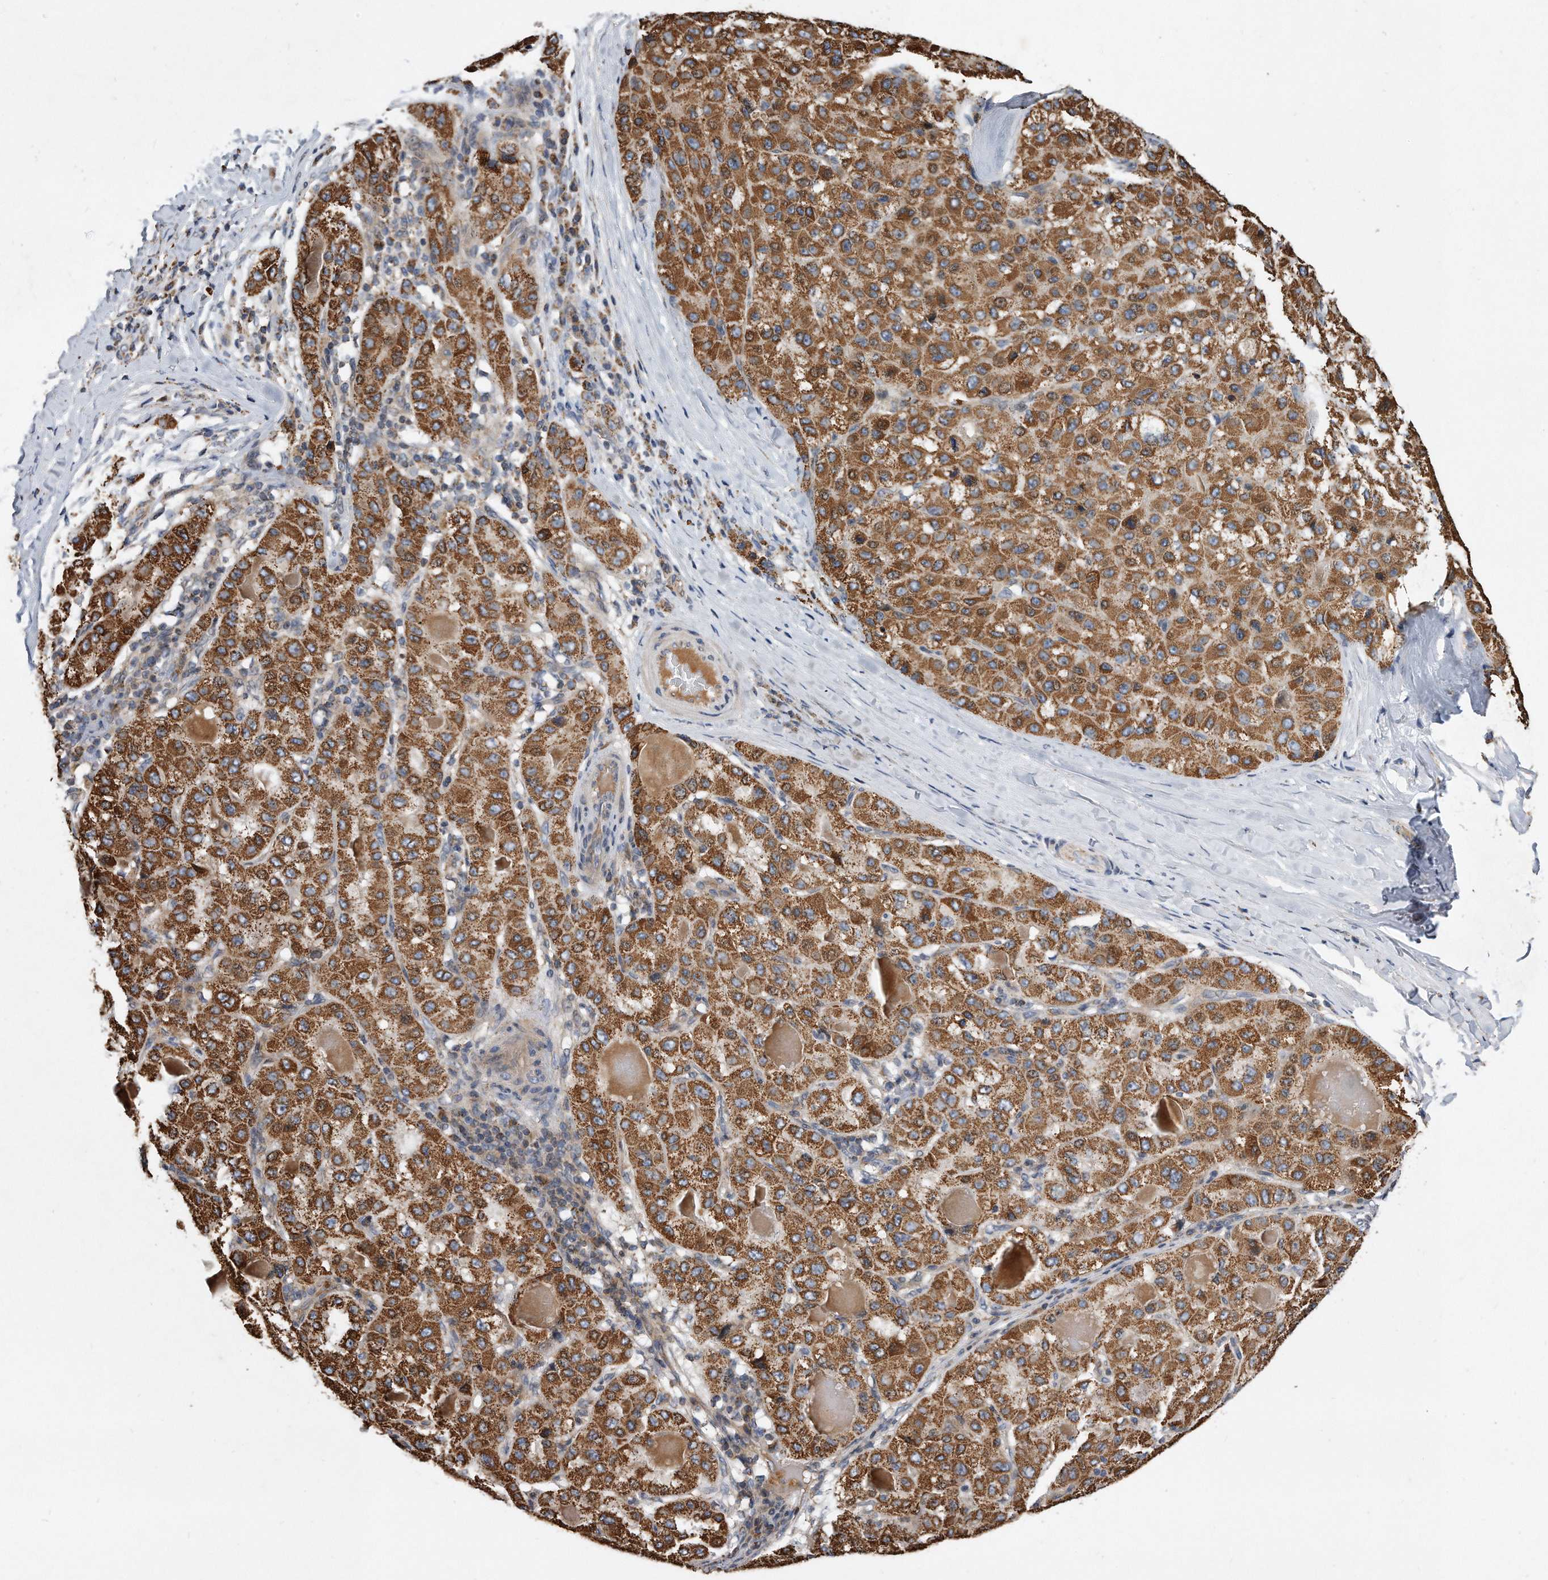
{"staining": {"intensity": "strong", "quantity": ">75%", "location": "cytoplasmic/membranous"}, "tissue": "liver cancer", "cell_type": "Tumor cells", "image_type": "cancer", "snomed": [{"axis": "morphology", "description": "Carcinoma, Hepatocellular, NOS"}, {"axis": "topography", "description": "Liver"}], "caption": "Liver cancer stained for a protein (brown) demonstrates strong cytoplasmic/membranous positive positivity in approximately >75% of tumor cells.", "gene": "PPP5C", "patient": {"sex": "male", "age": 80}}